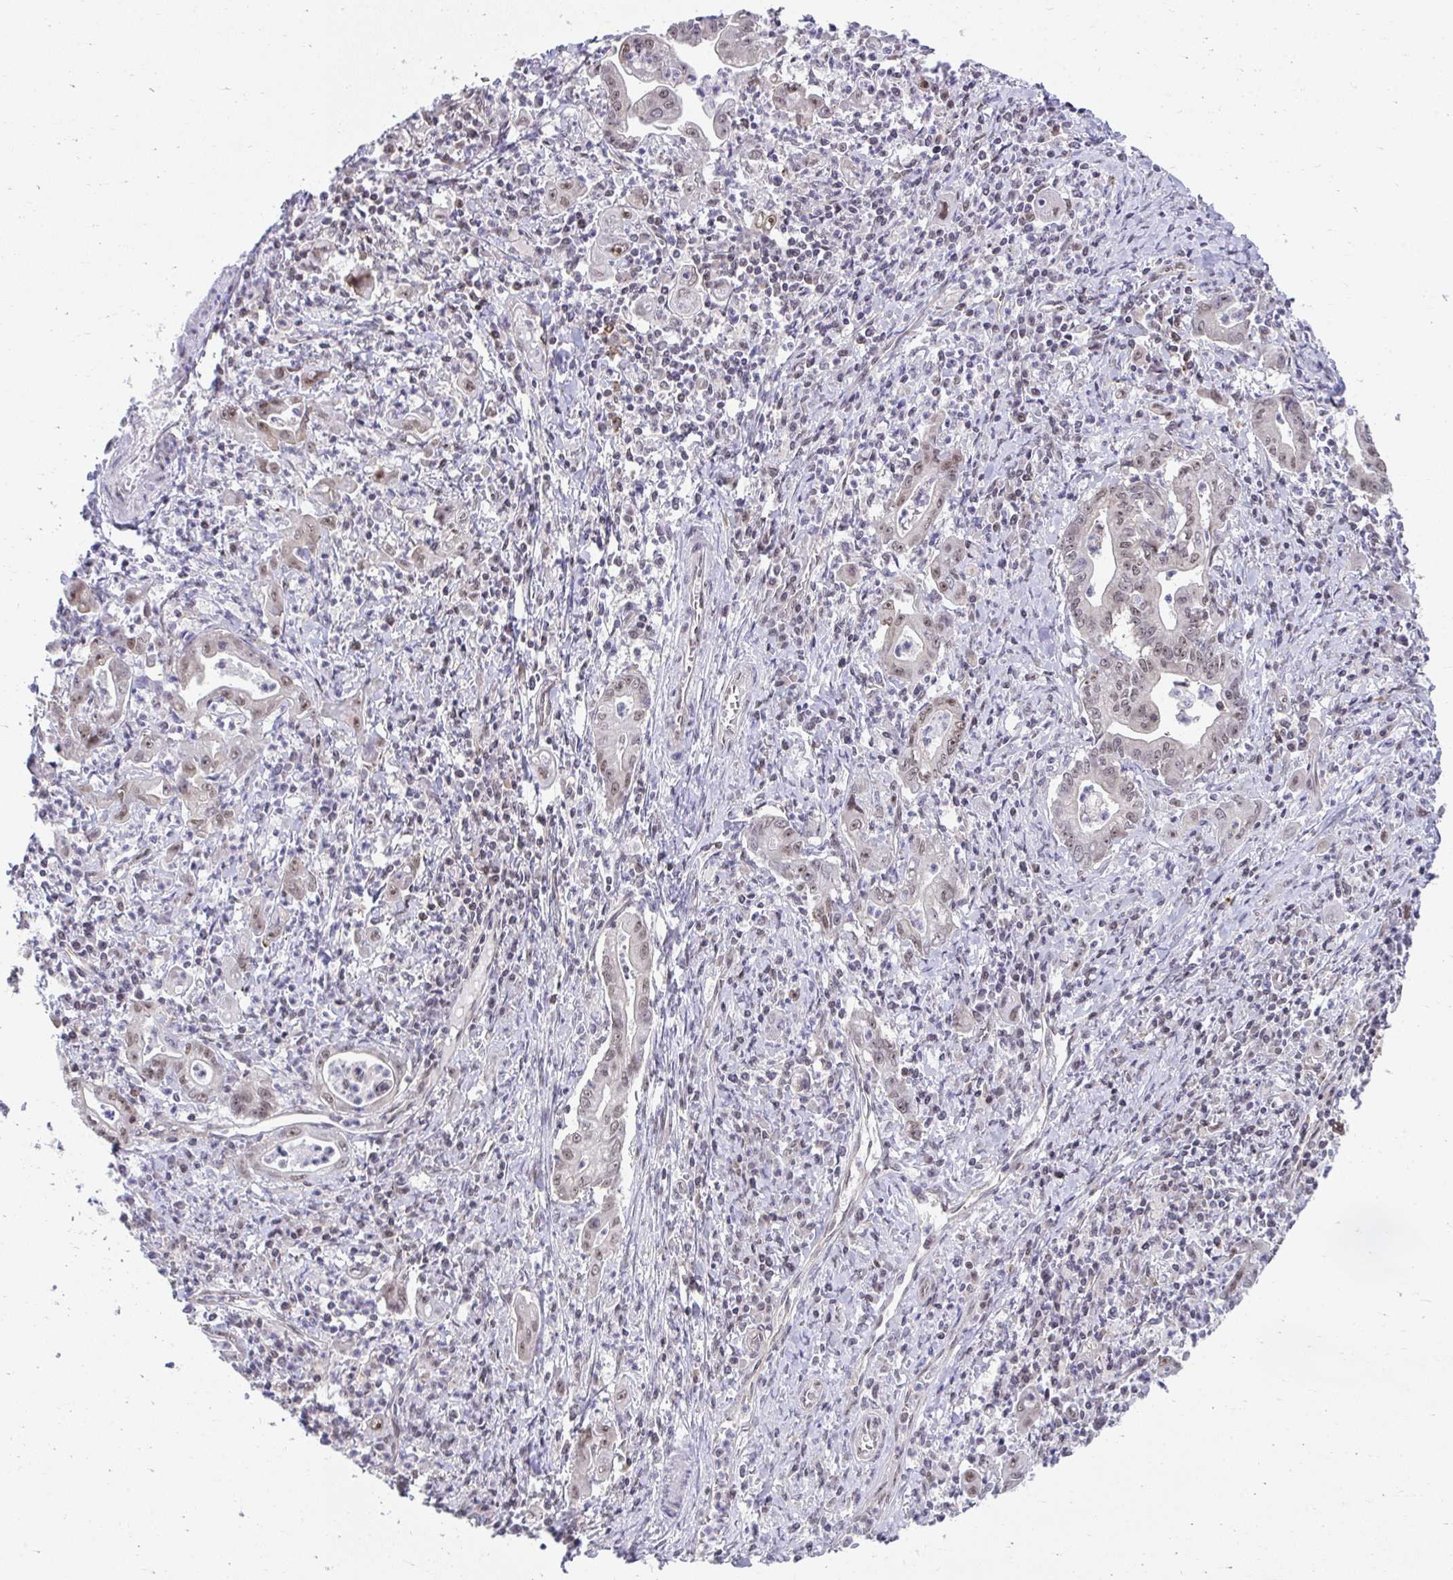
{"staining": {"intensity": "strong", "quantity": "25%-75%", "location": "nuclear"}, "tissue": "stomach cancer", "cell_type": "Tumor cells", "image_type": "cancer", "snomed": [{"axis": "morphology", "description": "Adenocarcinoma, NOS"}, {"axis": "topography", "description": "Stomach, upper"}], "caption": "This image shows stomach adenocarcinoma stained with immunohistochemistry to label a protein in brown. The nuclear of tumor cells show strong positivity for the protein. Nuclei are counter-stained blue.", "gene": "HIRA", "patient": {"sex": "female", "age": 79}}